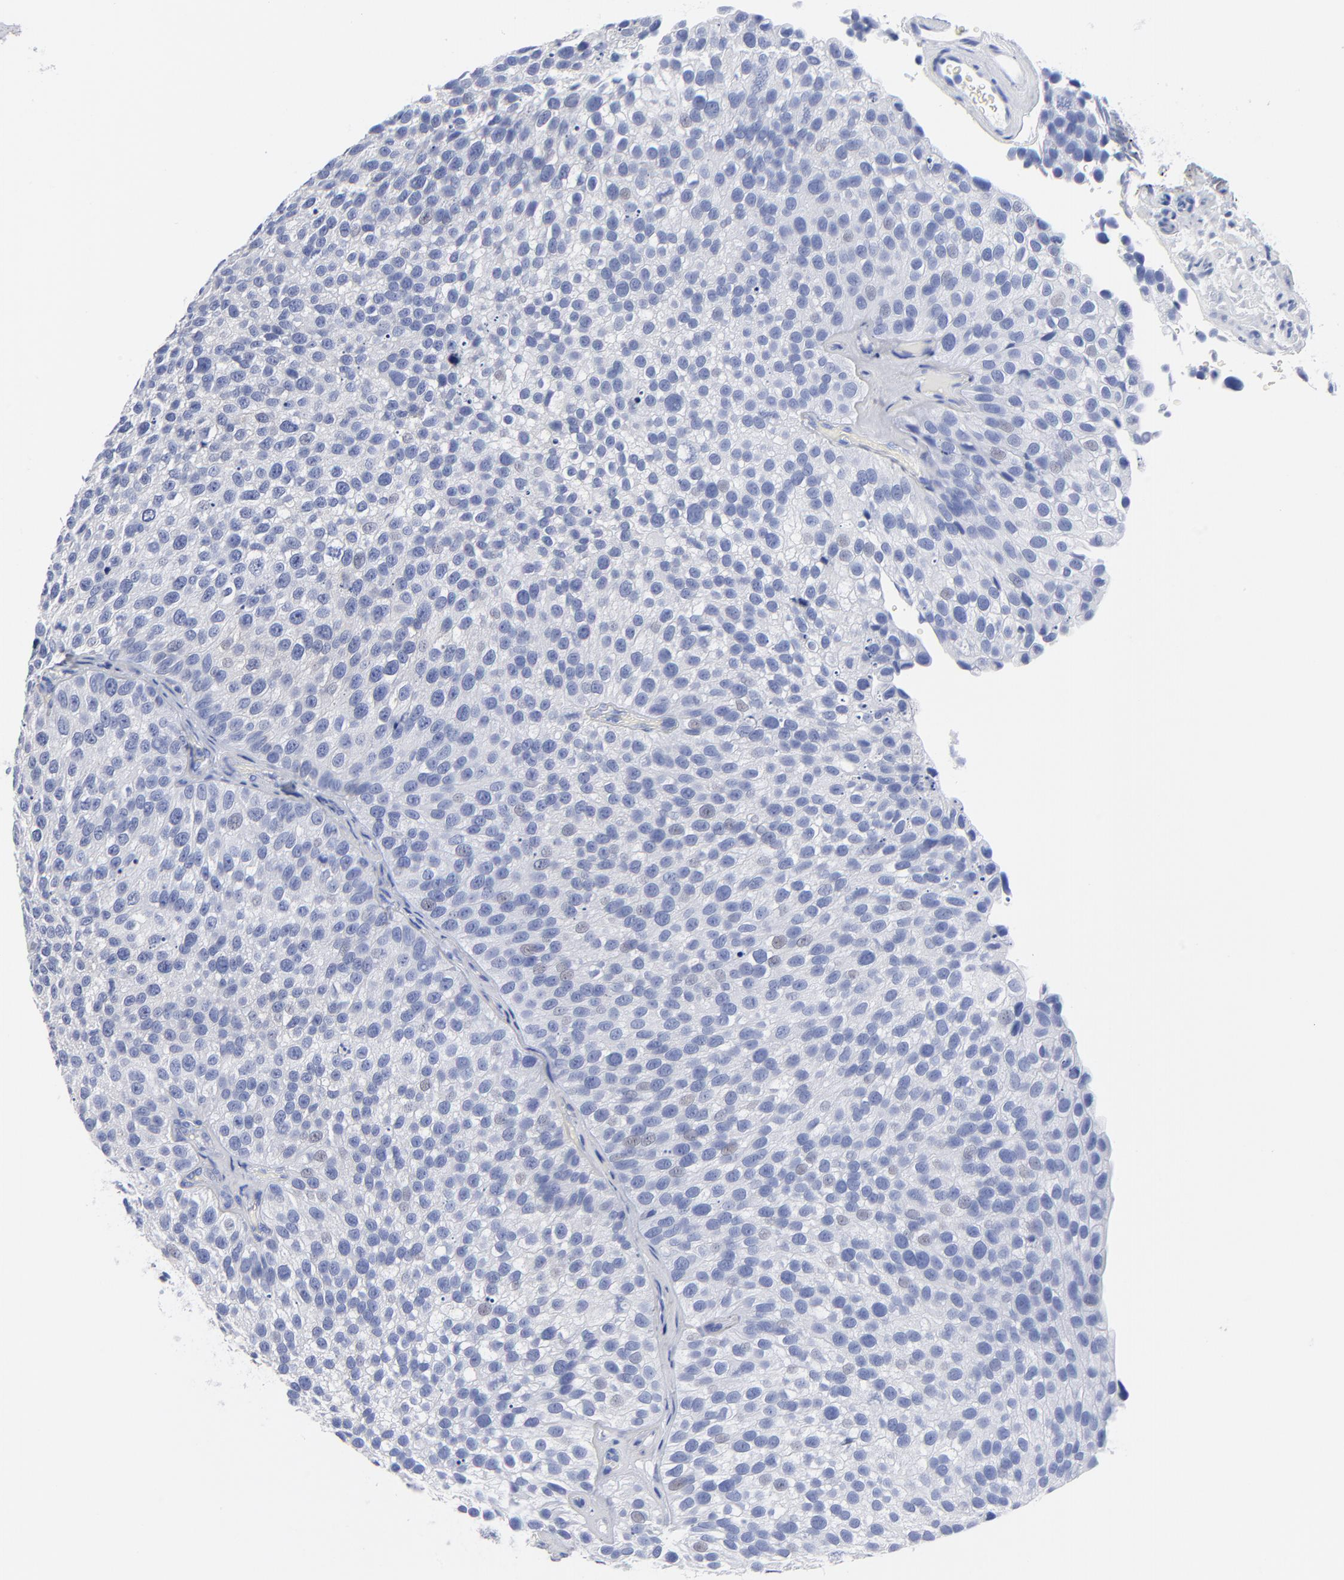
{"staining": {"intensity": "negative", "quantity": "none", "location": "none"}, "tissue": "urothelial cancer", "cell_type": "Tumor cells", "image_type": "cancer", "snomed": [{"axis": "morphology", "description": "Urothelial carcinoma, High grade"}, {"axis": "topography", "description": "Urinary bladder"}], "caption": "There is no significant staining in tumor cells of urothelial carcinoma (high-grade).", "gene": "ACY1", "patient": {"sex": "male", "age": 72}}